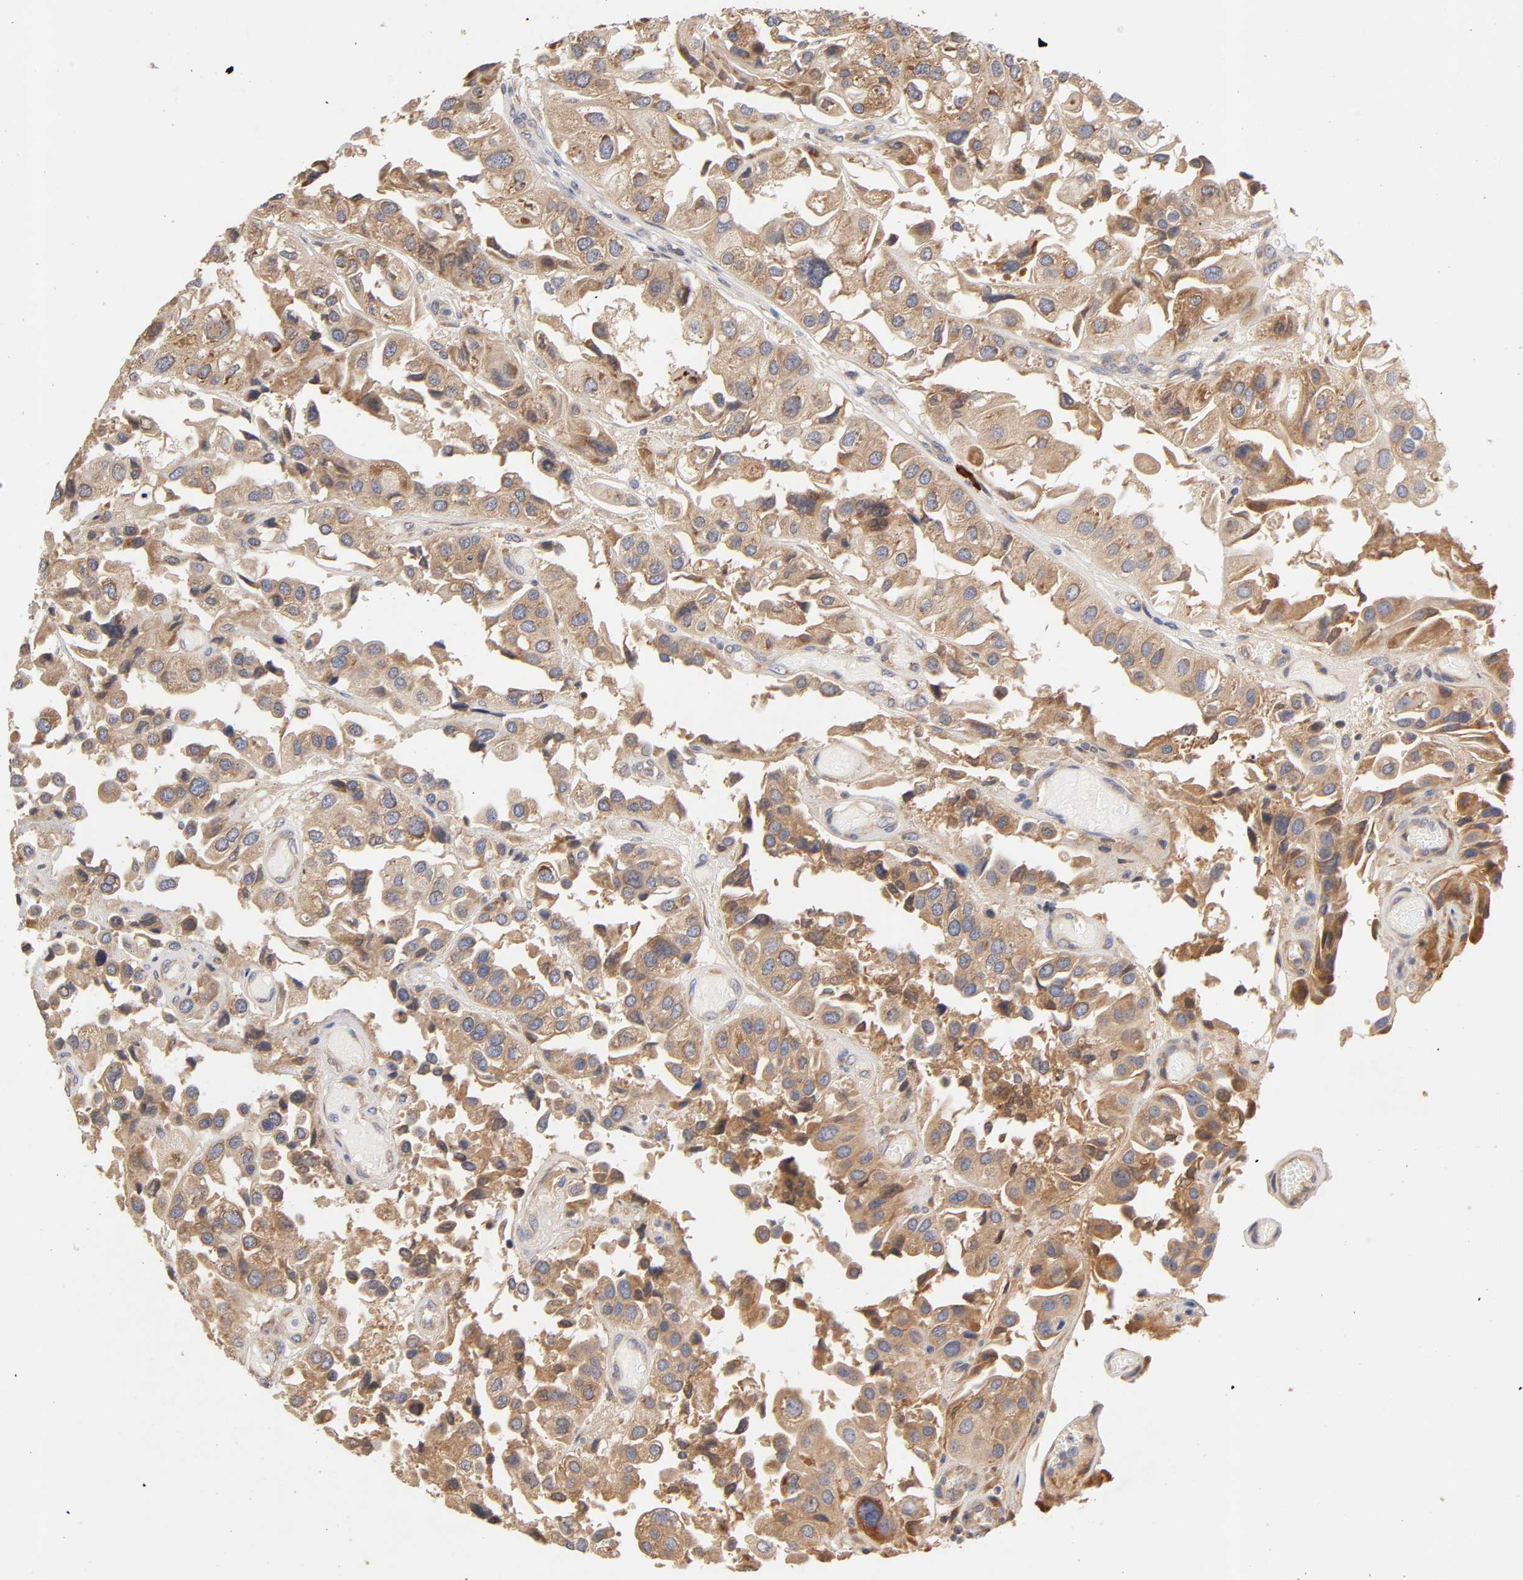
{"staining": {"intensity": "moderate", "quantity": ">75%", "location": "cytoplasmic/membranous"}, "tissue": "urothelial cancer", "cell_type": "Tumor cells", "image_type": "cancer", "snomed": [{"axis": "morphology", "description": "Urothelial carcinoma, High grade"}, {"axis": "topography", "description": "Urinary bladder"}], "caption": "An image showing moderate cytoplasmic/membranous staining in about >75% of tumor cells in urothelial cancer, as visualized by brown immunohistochemical staining.", "gene": "RPS29", "patient": {"sex": "female", "age": 64}}